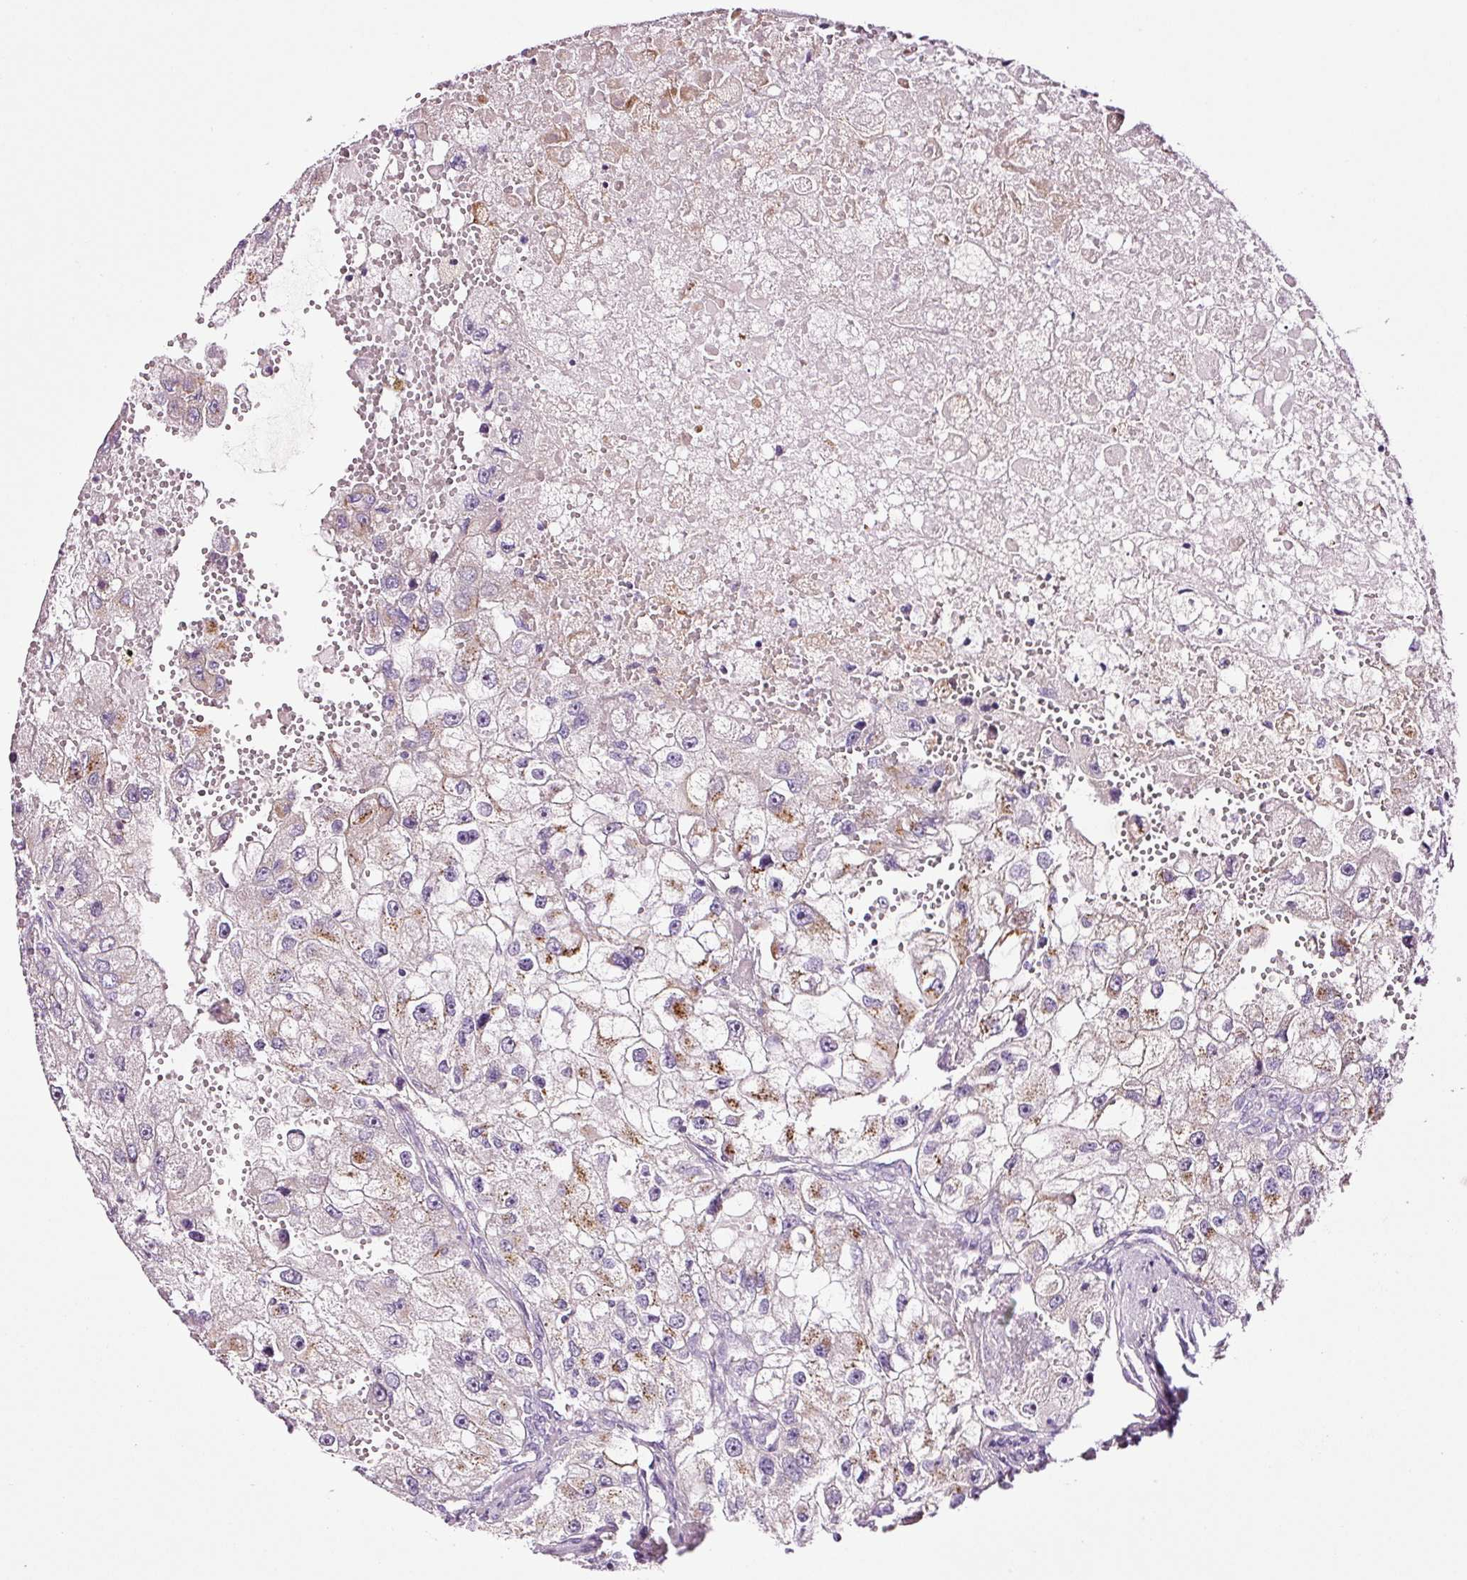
{"staining": {"intensity": "moderate", "quantity": "25%-75%", "location": "cytoplasmic/membranous"}, "tissue": "renal cancer", "cell_type": "Tumor cells", "image_type": "cancer", "snomed": [{"axis": "morphology", "description": "Adenocarcinoma, NOS"}, {"axis": "topography", "description": "Kidney"}], "caption": "About 25%-75% of tumor cells in human renal adenocarcinoma display moderate cytoplasmic/membranous protein expression as visualized by brown immunohistochemical staining.", "gene": "PAM", "patient": {"sex": "male", "age": 63}}